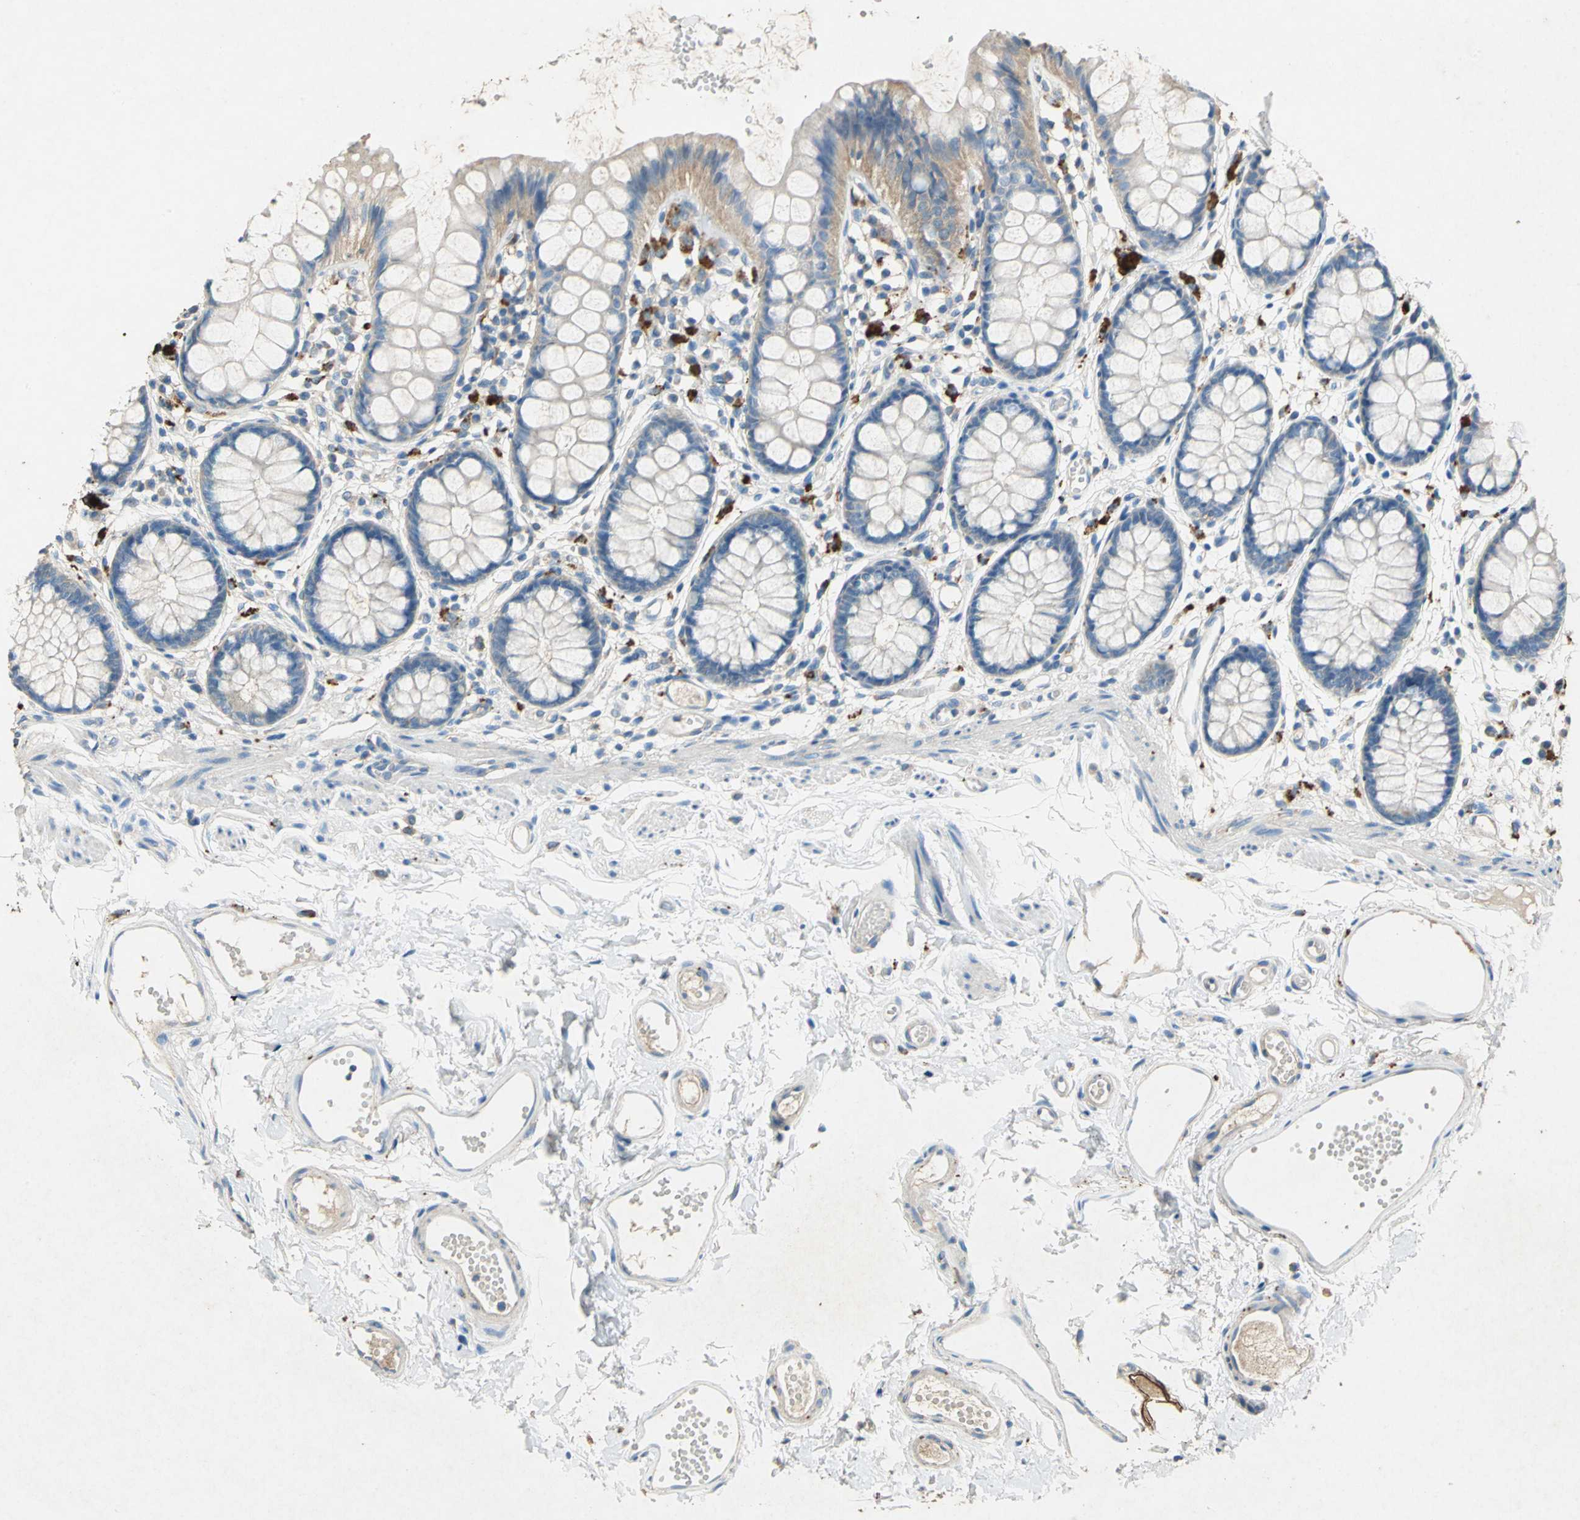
{"staining": {"intensity": "weak", "quantity": ">75%", "location": "cytoplasmic/membranous"}, "tissue": "rectum", "cell_type": "Glandular cells", "image_type": "normal", "snomed": [{"axis": "morphology", "description": "Normal tissue, NOS"}, {"axis": "topography", "description": "Rectum"}], "caption": "Protein staining of unremarkable rectum reveals weak cytoplasmic/membranous expression in approximately >75% of glandular cells.", "gene": "ADAMTS5", "patient": {"sex": "female", "age": 66}}